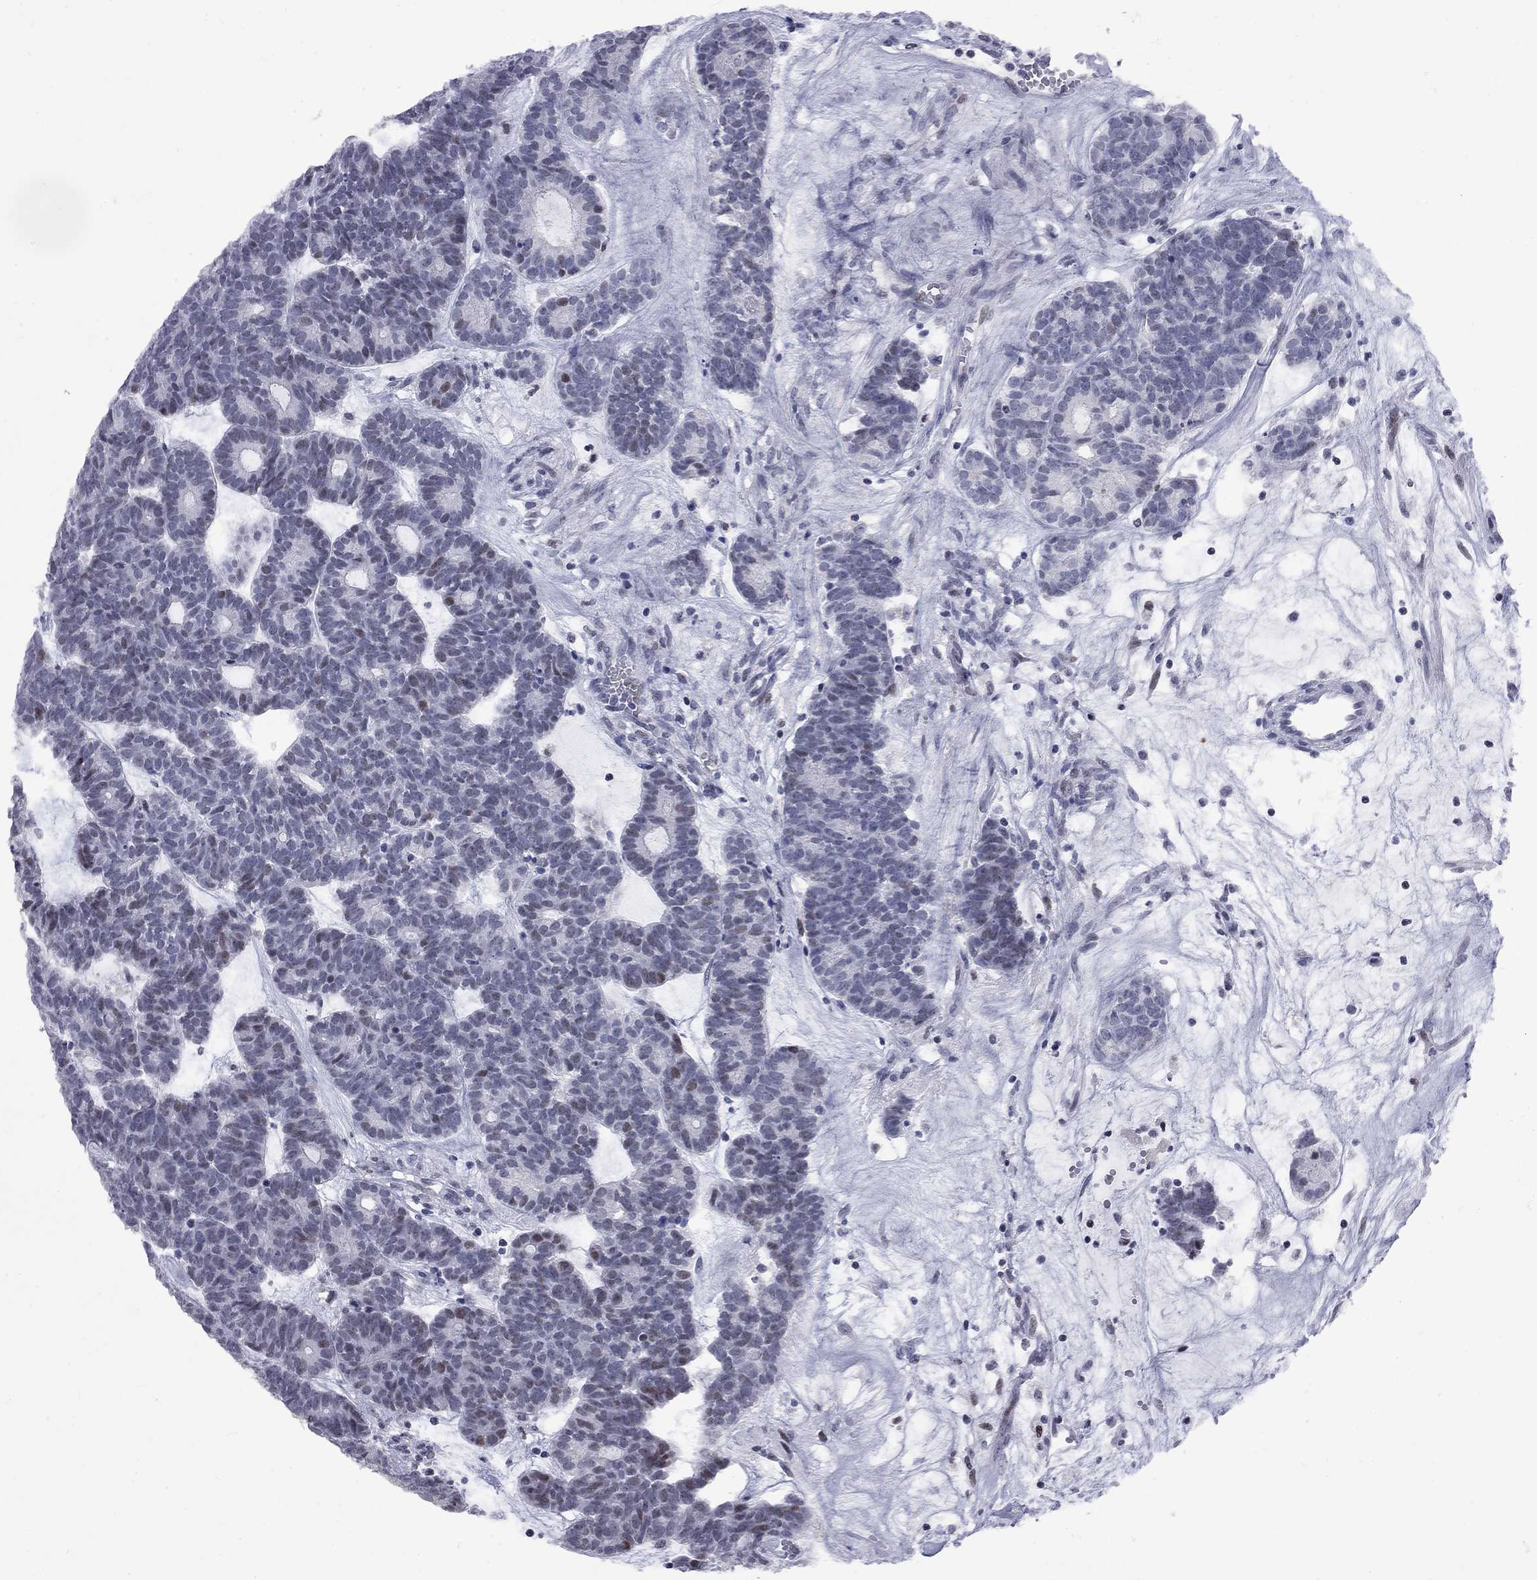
{"staining": {"intensity": "weak", "quantity": "<25%", "location": "nuclear"}, "tissue": "head and neck cancer", "cell_type": "Tumor cells", "image_type": "cancer", "snomed": [{"axis": "morphology", "description": "Adenocarcinoma, NOS"}, {"axis": "topography", "description": "Head-Neck"}], "caption": "This is an immunohistochemistry histopathology image of human head and neck cancer (adenocarcinoma). There is no staining in tumor cells.", "gene": "ZNF154", "patient": {"sex": "female", "age": 81}}